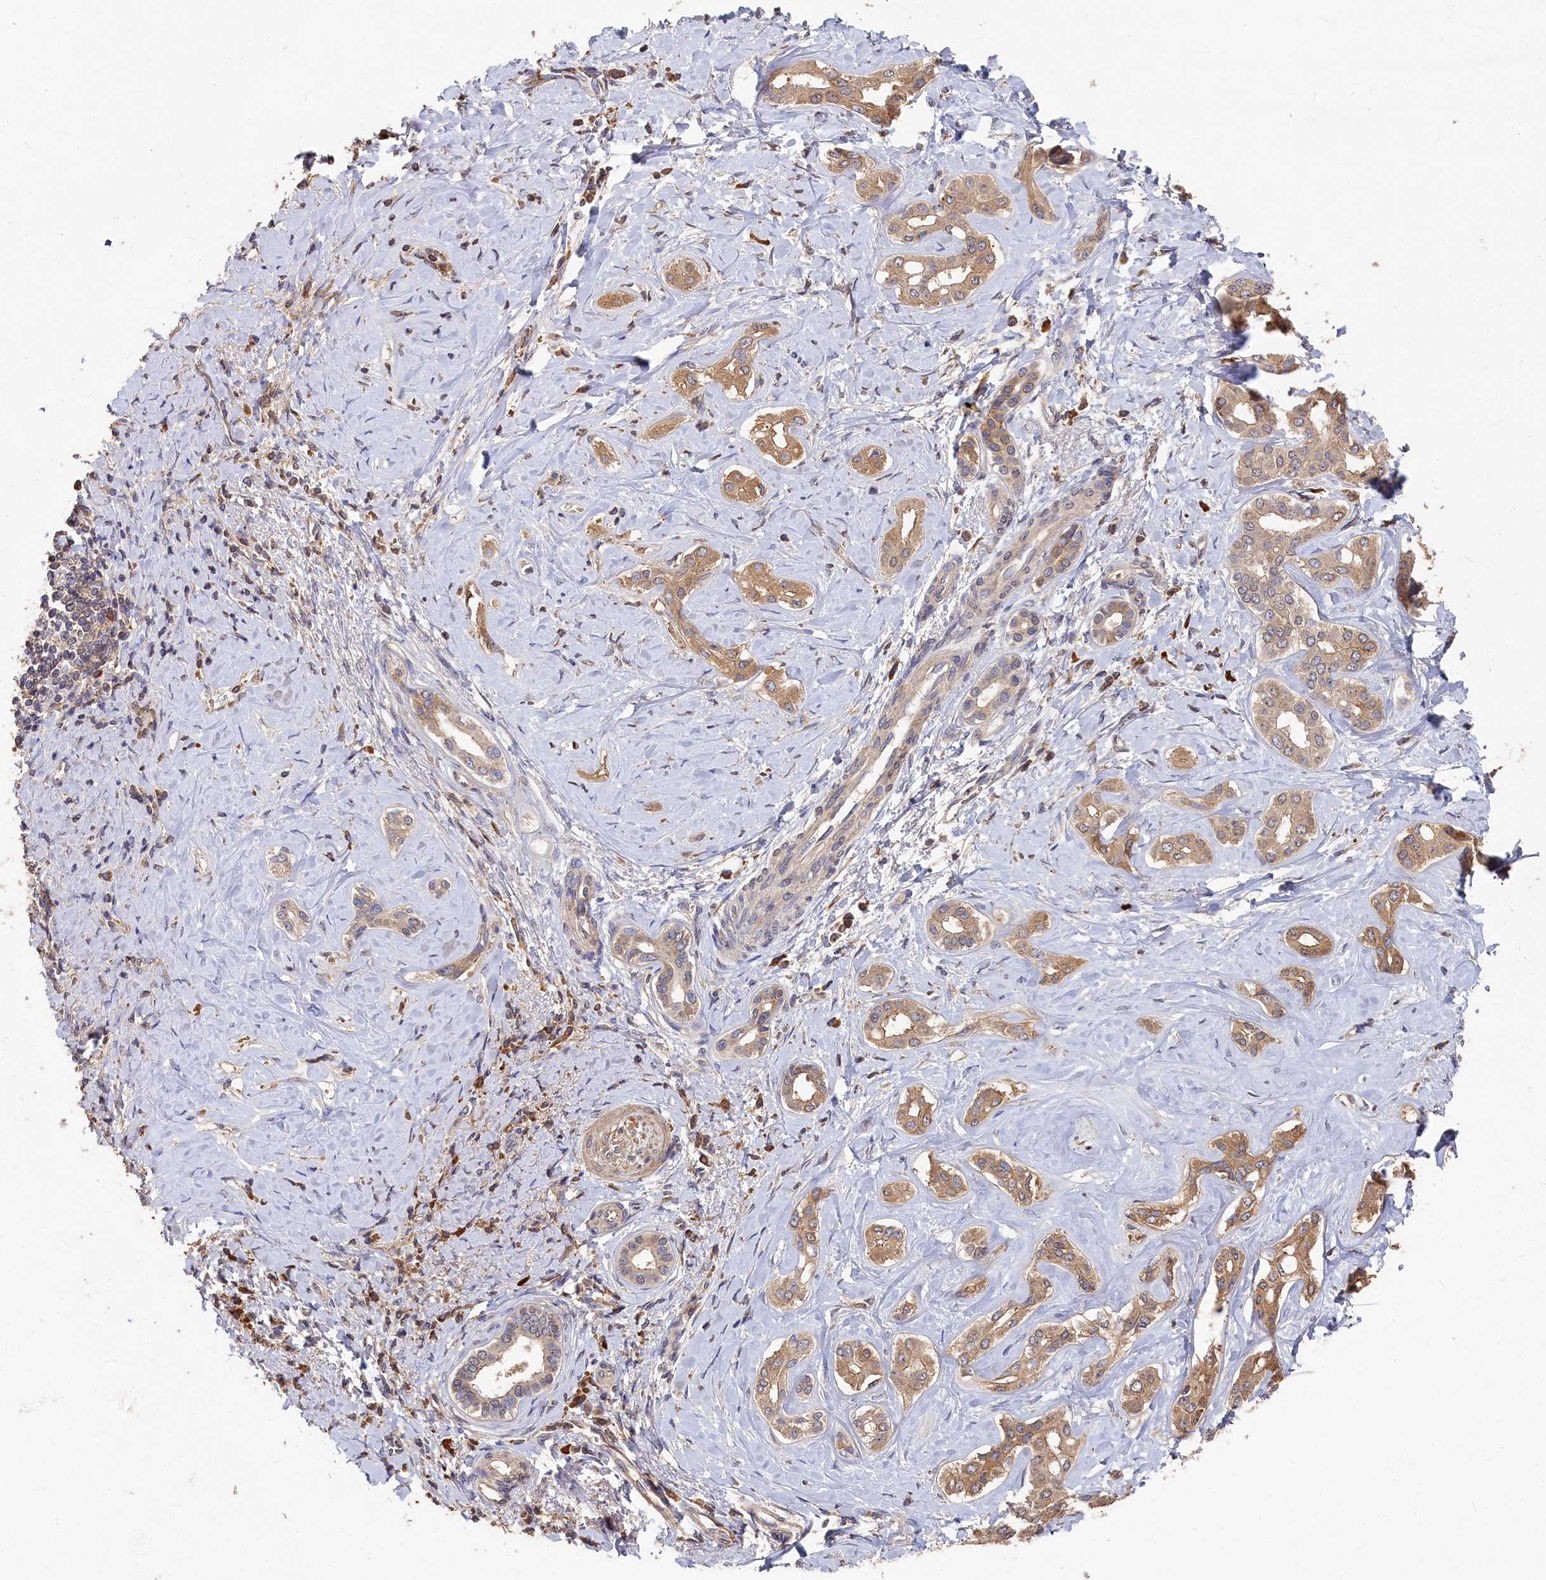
{"staining": {"intensity": "moderate", "quantity": ">75%", "location": "cytoplasmic/membranous"}, "tissue": "liver cancer", "cell_type": "Tumor cells", "image_type": "cancer", "snomed": [{"axis": "morphology", "description": "Cholangiocarcinoma"}, {"axis": "topography", "description": "Liver"}], "caption": "Tumor cells demonstrate moderate cytoplasmic/membranous expression in approximately >75% of cells in liver cholangiocarcinoma. (DAB IHC with brightfield microscopy, high magnification).", "gene": "DHRS11", "patient": {"sex": "female", "age": 77}}